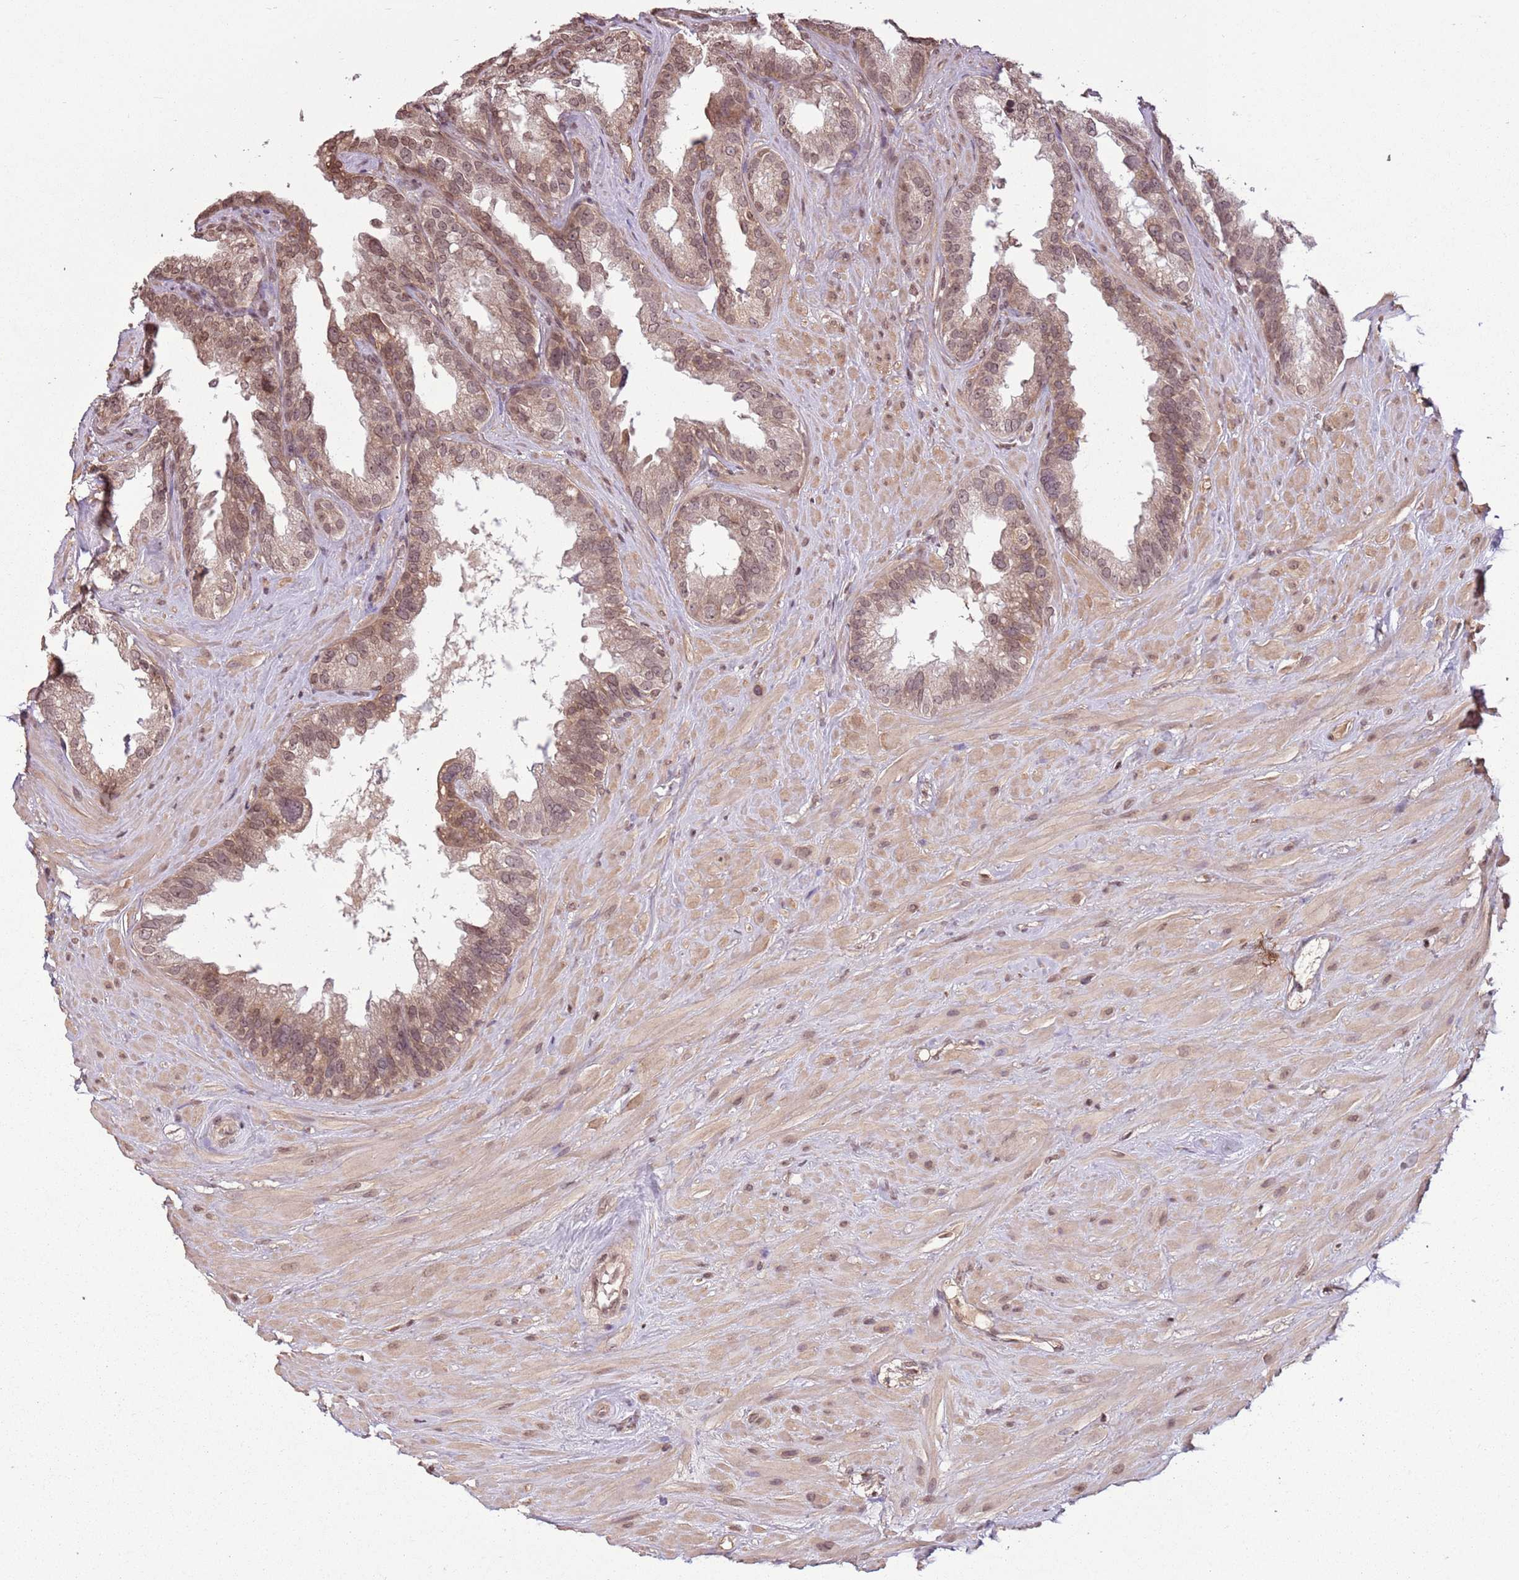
{"staining": {"intensity": "weak", "quantity": ">75%", "location": "cytoplasmic/membranous,nuclear"}, "tissue": "seminal vesicle", "cell_type": "Glandular cells", "image_type": "normal", "snomed": [{"axis": "morphology", "description": "Normal tissue, NOS"}, {"axis": "topography", "description": "Seminal veicle"}], "caption": "A high-resolution histopathology image shows immunohistochemistry staining of unremarkable seminal vesicle, which displays weak cytoplasmic/membranous,nuclear staining in about >75% of glandular cells. (DAB (3,3'-diaminobenzidine) = brown stain, brightfield microscopy at high magnification).", "gene": "CAPN9", "patient": {"sex": "male", "age": 80}}